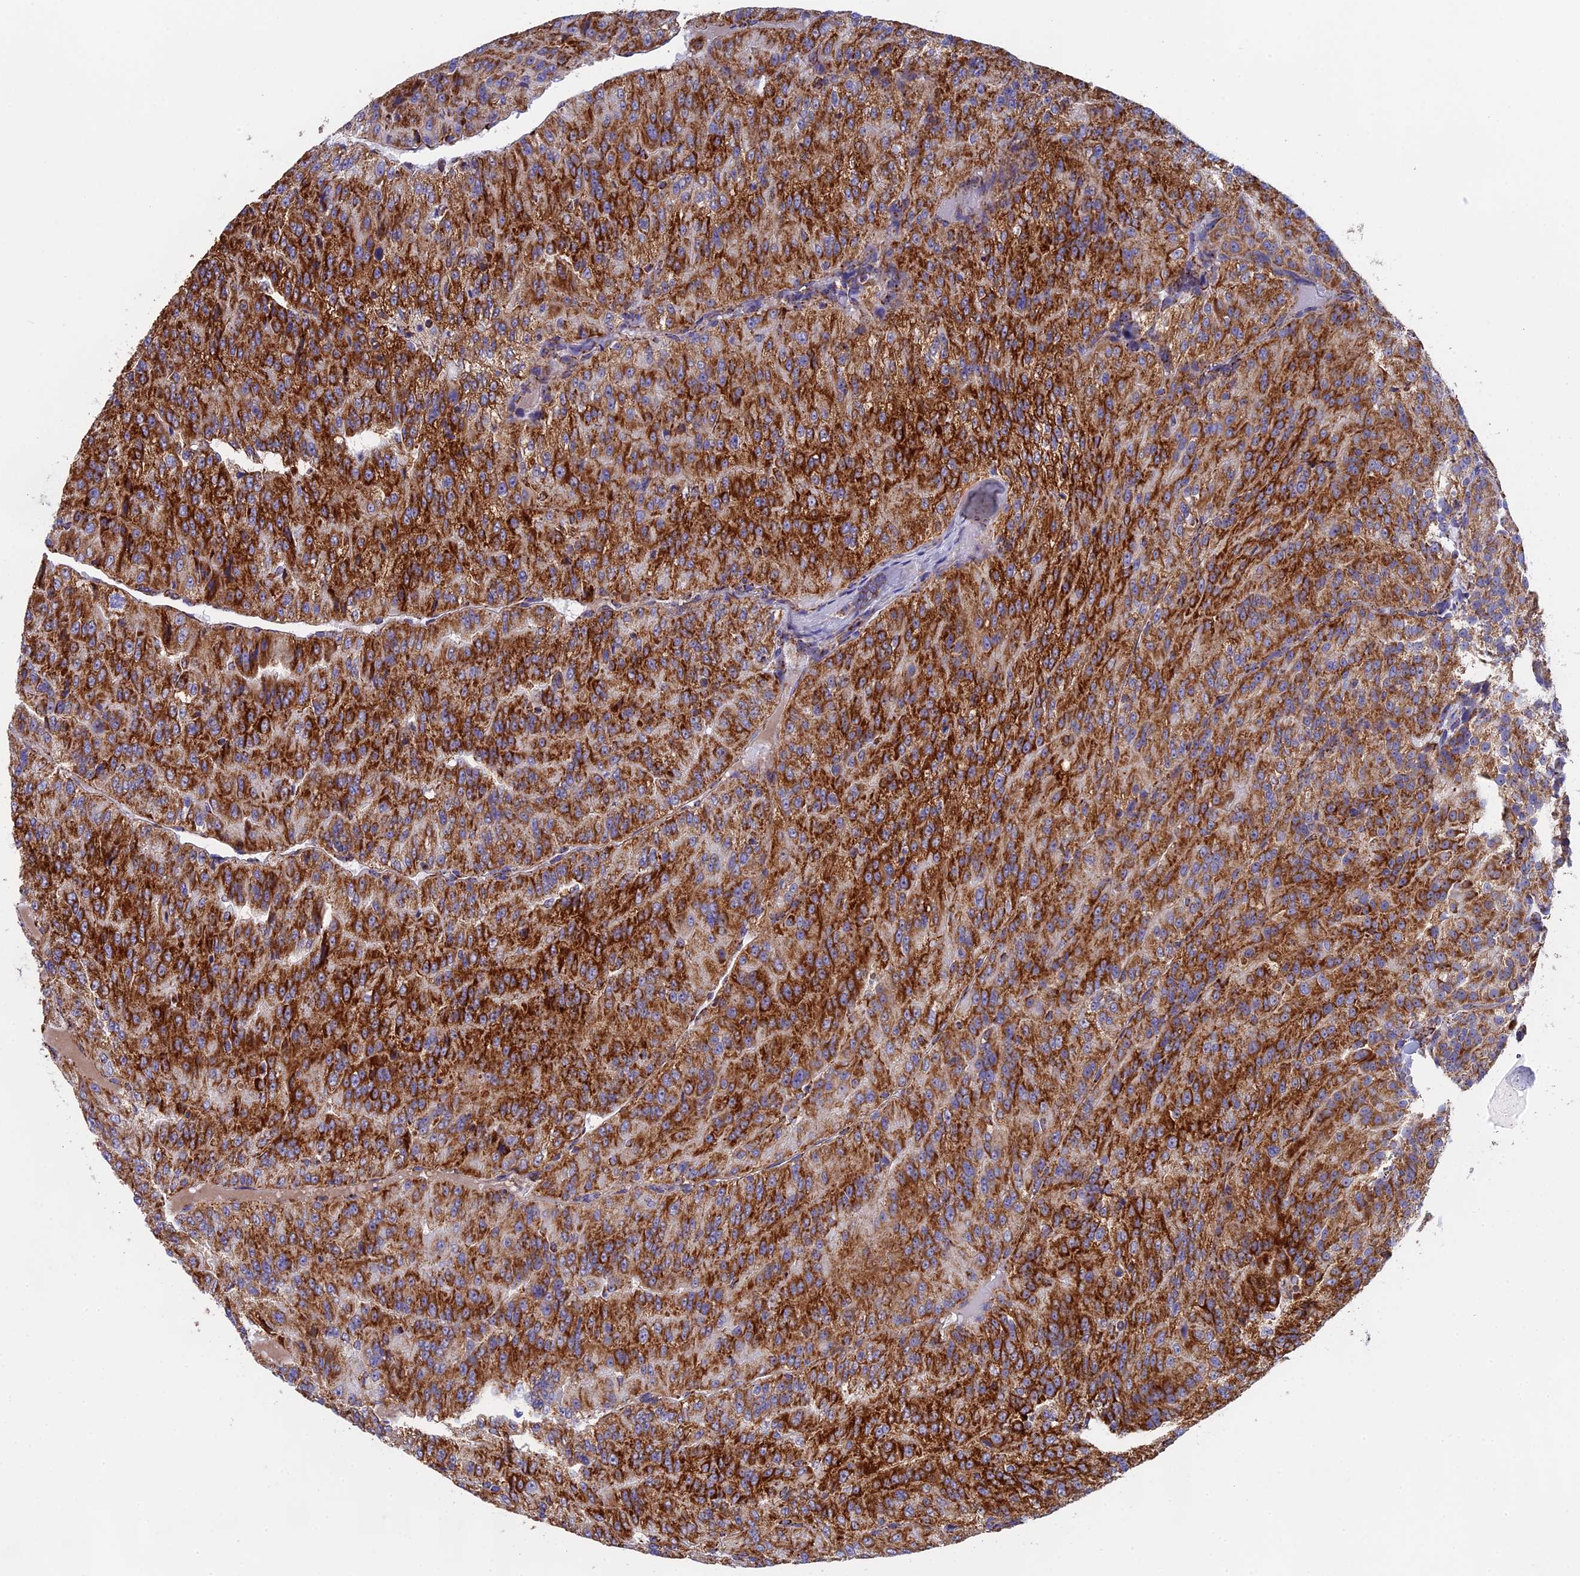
{"staining": {"intensity": "strong", "quantity": ">75%", "location": "cytoplasmic/membranous"}, "tissue": "renal cancer", "cell_type": "Tumor cells", "image_type": "cancer", "snomed": [{"axis": "morphology", "description": "Adenocarcinoma, NOS"}, {"axis": "topography", "description": "Kidney"}], "caption": "Tumor cells exhibit high levels of strong cytoplasmic/membranous positivity in approximately >75% of cells in renal cancer. Immunohistochemistry stains the protein of interest in brown and the nuclei are stained blue.", "gene": "NDUFA5", "patient": {"sex": "female", "age": 63}}